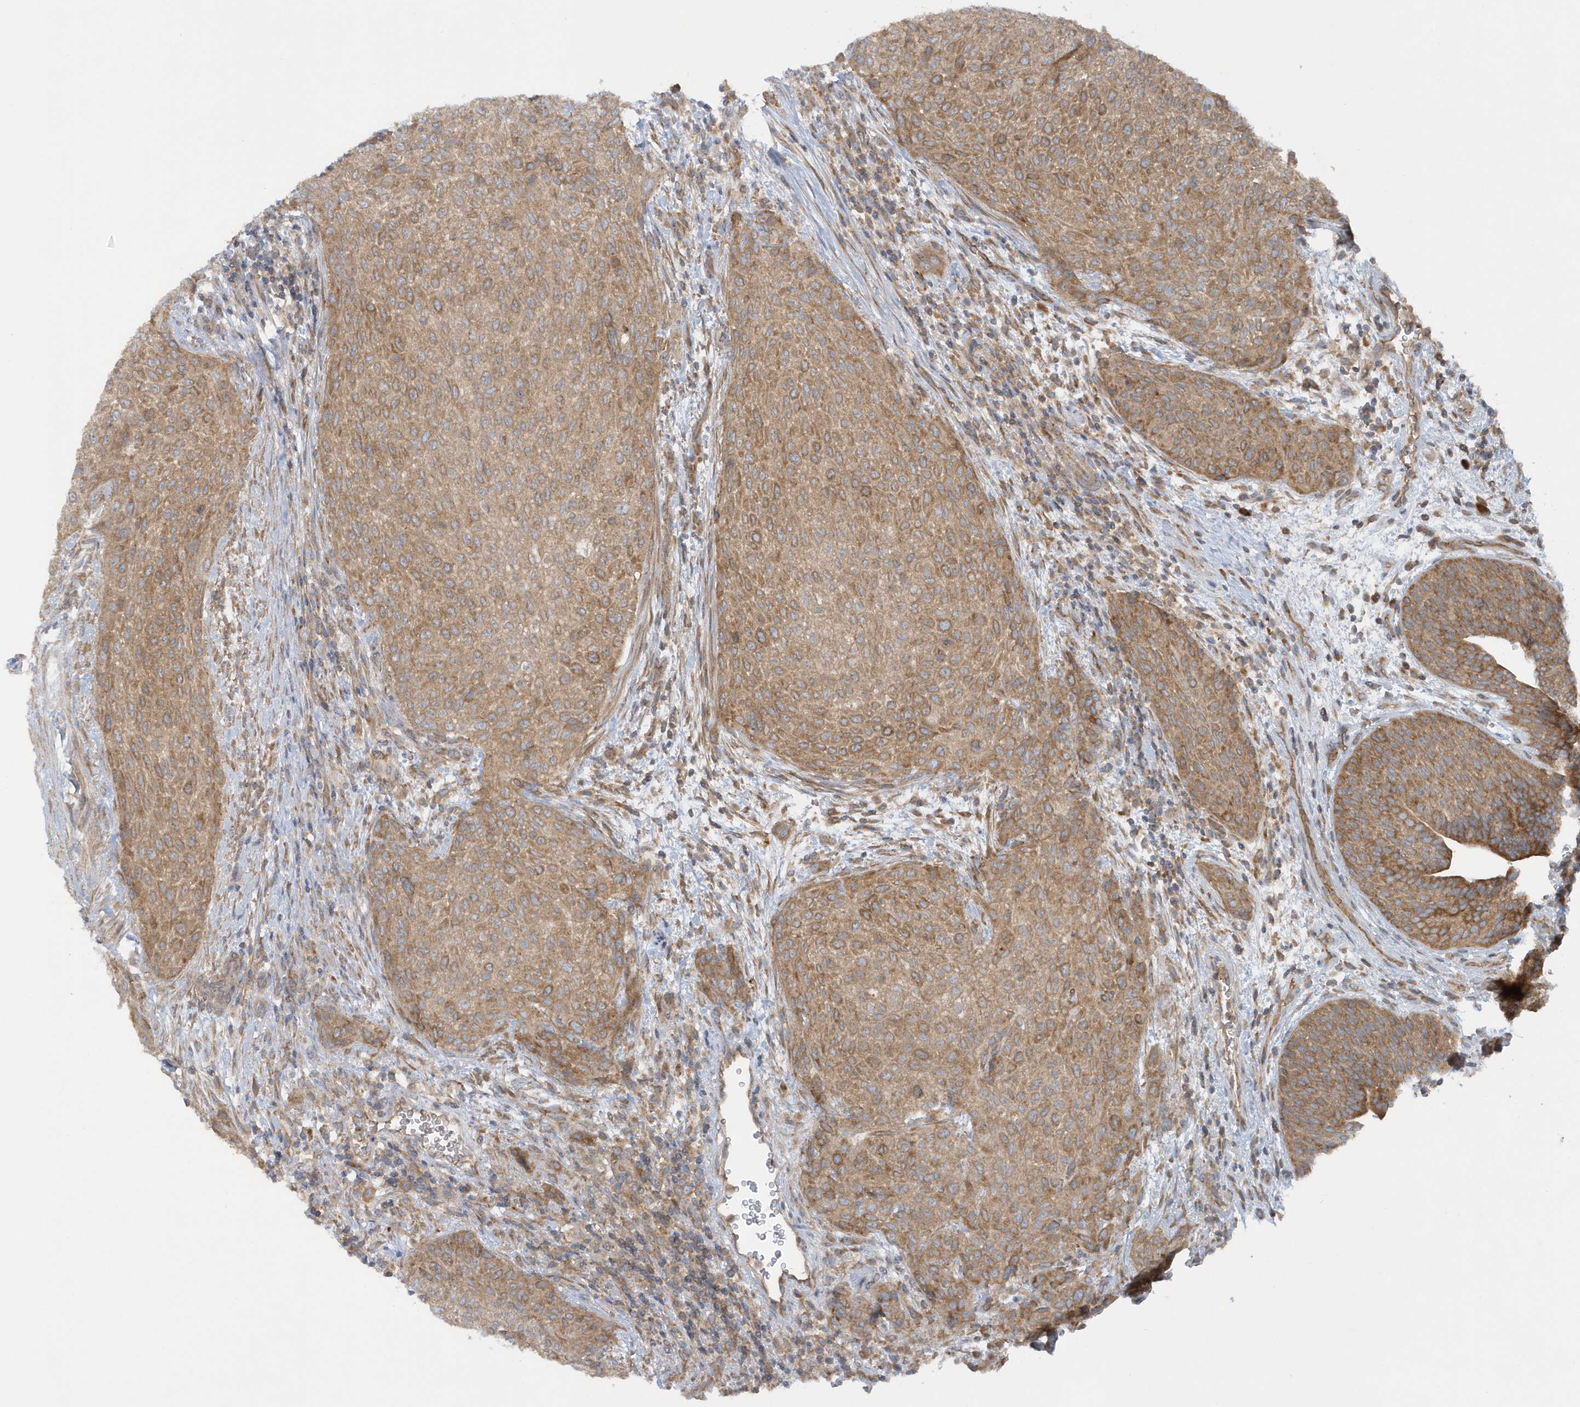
{"staining": {"intensity": "moderate", "quantity": ">75%", "location": "cytoplasmic/membranous"}, "tissue": "urothelial cancer", "cell_type": "Tumor cells", "image_type": "cancer", "snomed": [{"axis": "morphology", "description": "Urothelial carcinoma, High grade"}, {"axis": "topography", "description": "Urinary bladder"}], "caption": "Immunohistochemical staining of human urothelial carcinoma (high-grade) reveals medium levels of moderate cytoplasmic/membranous protein staining in about >75% of tumor cells.", "gene": "CNOT10", "patient": {"sex": "male", "age": 35}}